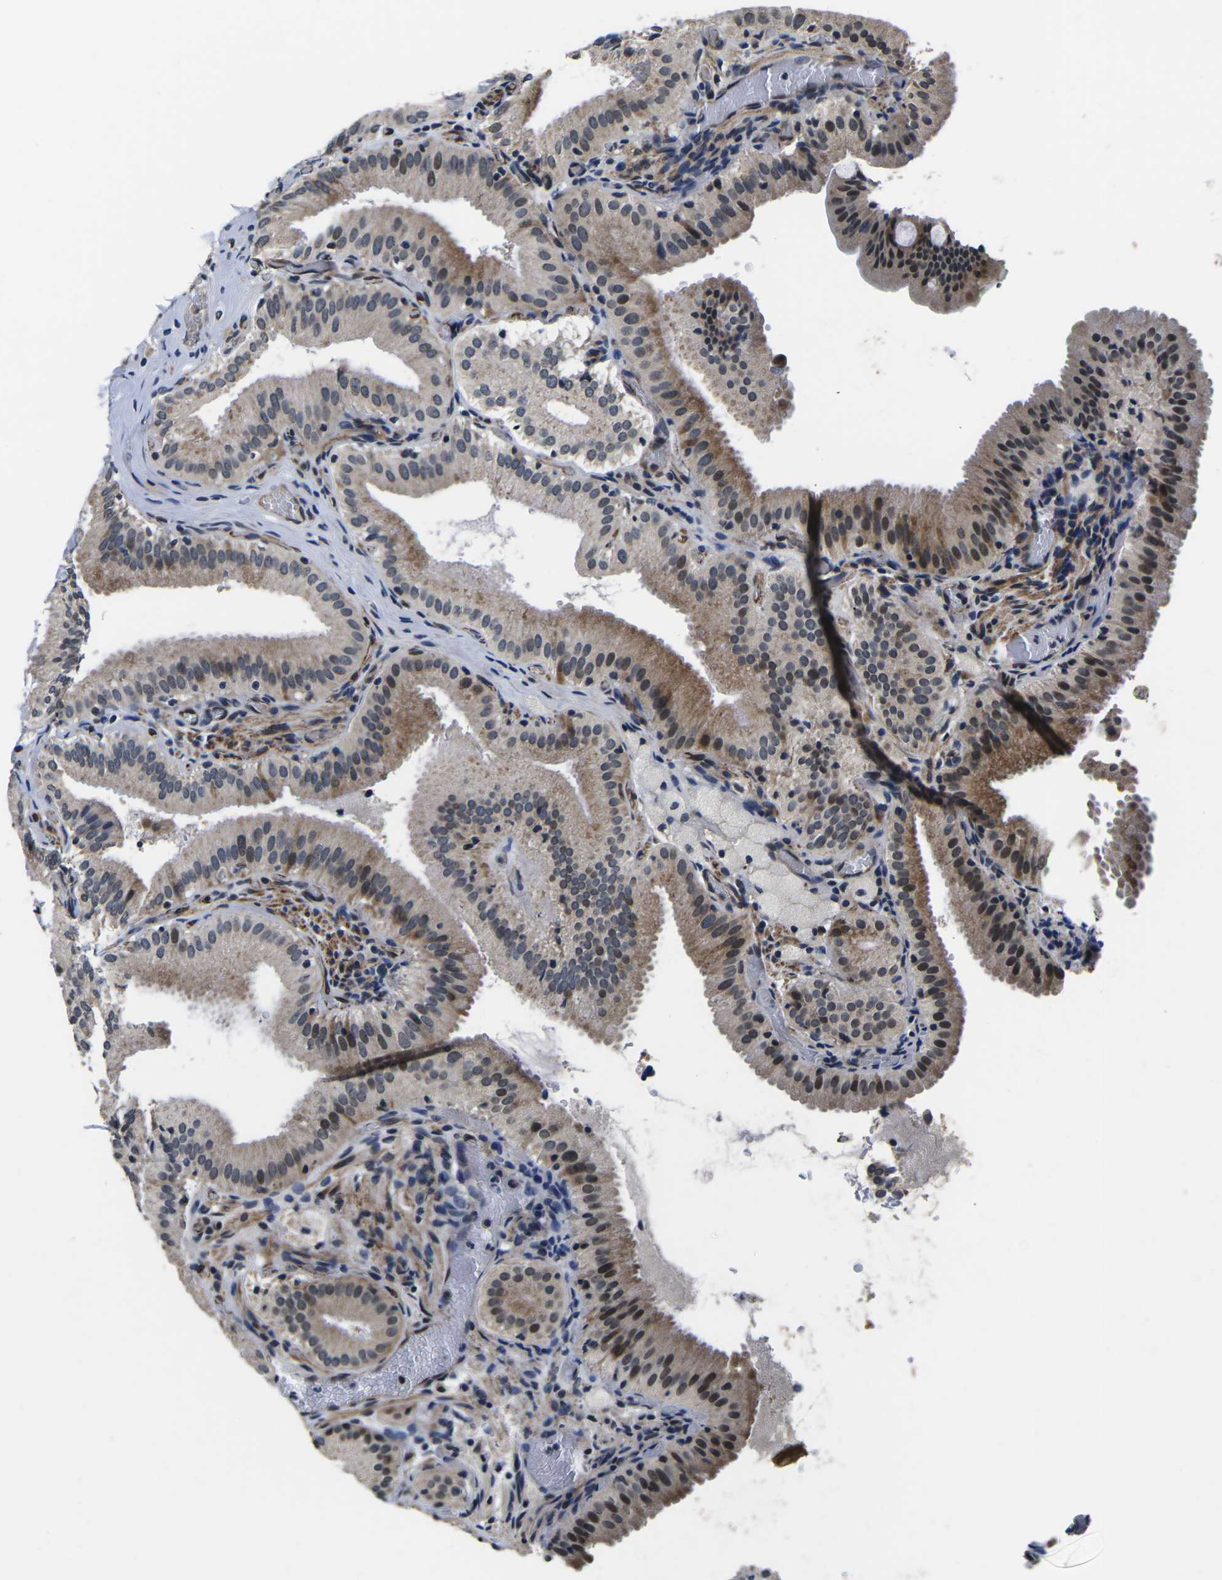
{"staining": {"intensity": "moderate", "quantity": ">75%", "location": "cytoplasmic/membranous,nuclear"}, "tissue": "gallbladder", "cell_type": "Glandular cells", "image_type": "normal", "snomed": [{"axis": "morphology", "description": "Normal tissue, NOS"}, {"axis": "topography", "description": "Gallbladder"}], "caption": "Immunohistochemistry photomicrograph of unremarkable human gallbladder stained for a protein (brown), which reveals medium levels of moderate cytoplasmic/membranous,nuclear staining in approximately >75% of glandular cells.", "gene": "CCNE1", "patient": {"sex": "male", "age": 54}}